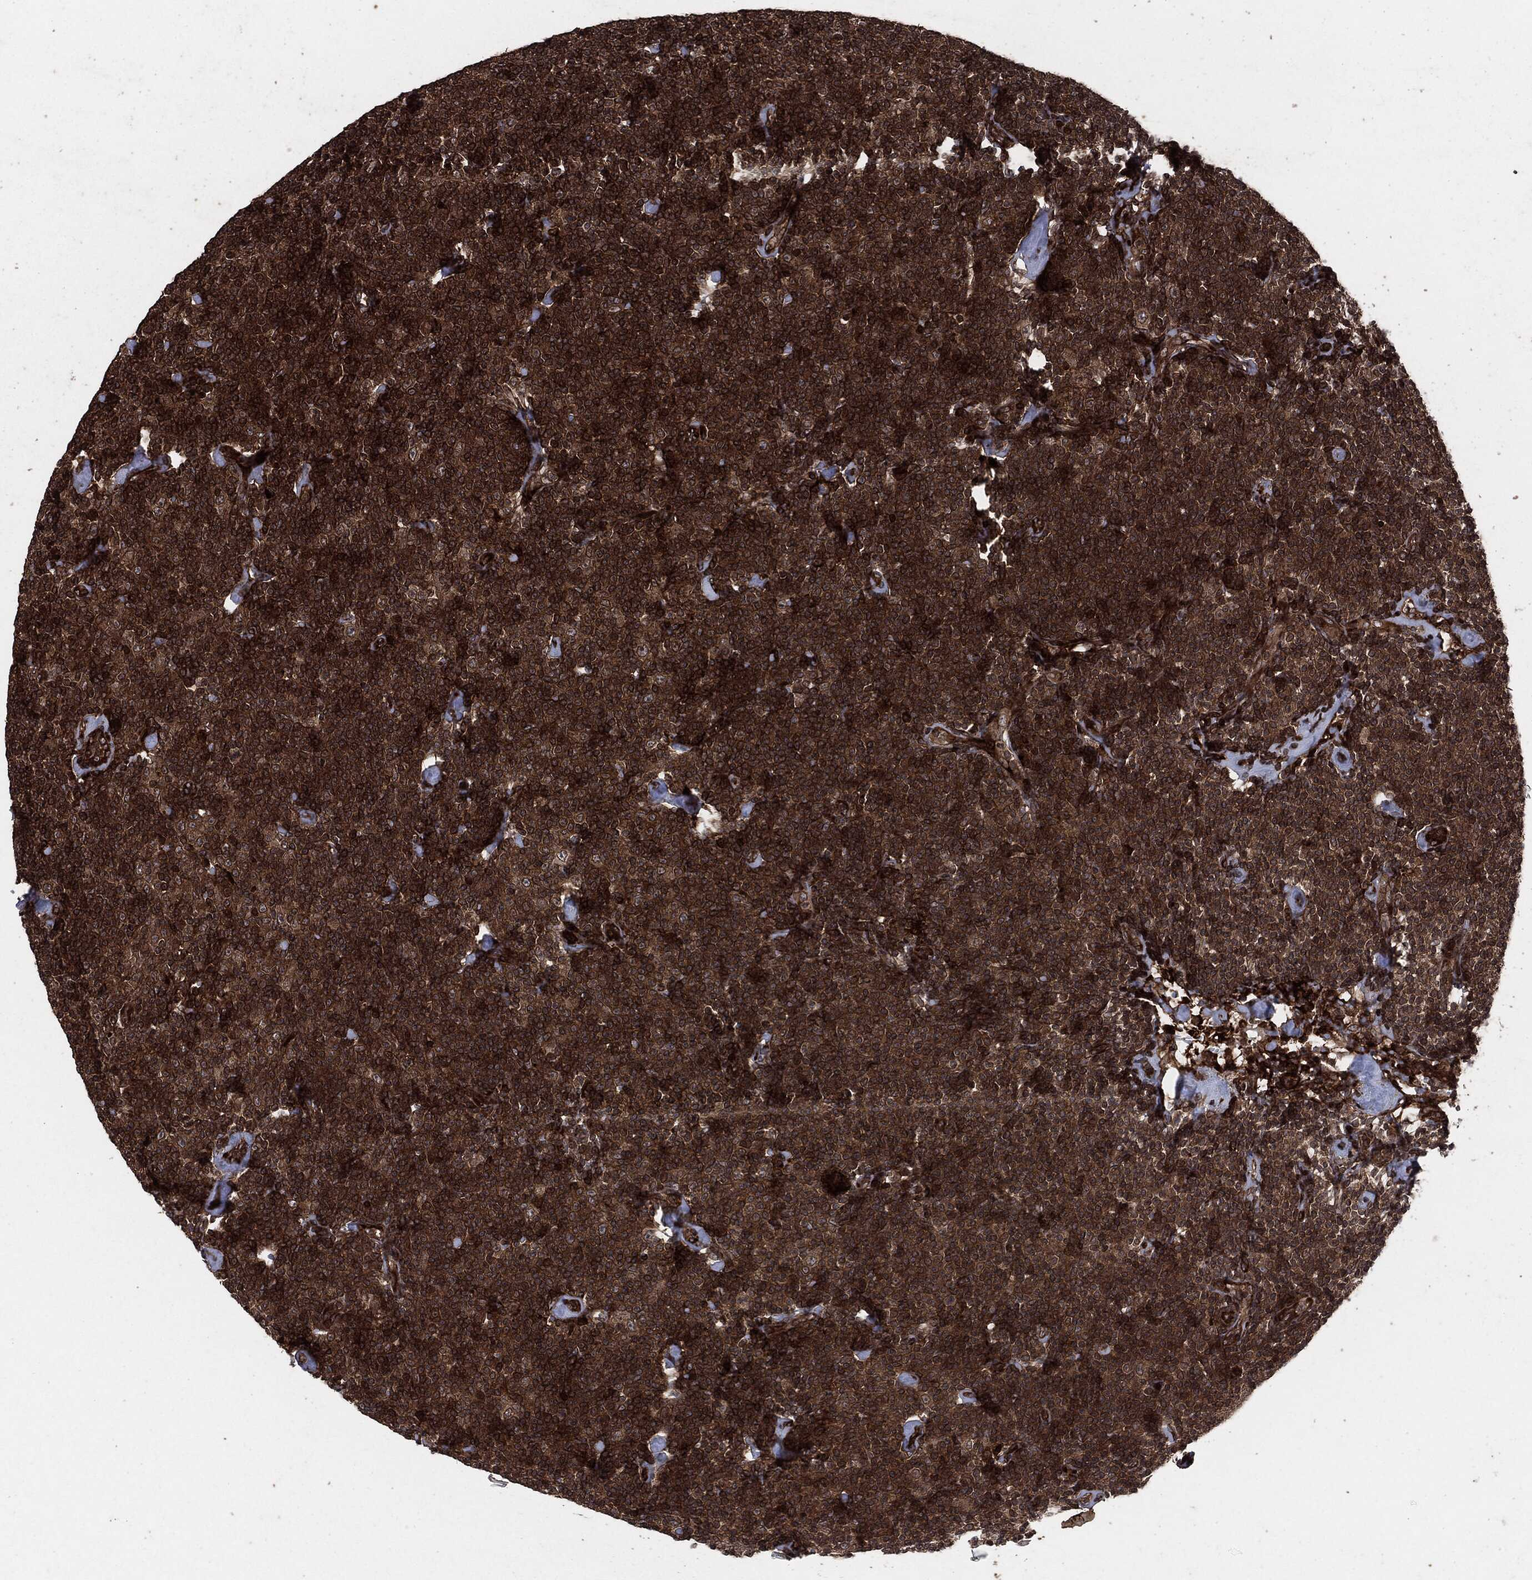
{"staining": {"intensity": "strong", "quantity": ">75%", "location": "cytoplasmic/membranous"}, "tissue": "lymphoma", "cell_type": "Tumor cells", "image_type": "cancer", "snomed": [{"axis": "morphology", "description": "Malignant lymphoma, non-Hodgkin's type, Low grade"}, {"axis": "topography", "description": "Lymph node"}], "caption": "Immunohistochemical staining of human lymphoma exhibits high levels of strong cytoplasmic/membranous protein expression in about >75% of tumor cells.", "gene": "IFIT1", "patient": {"sex": "male", "age": 81}}